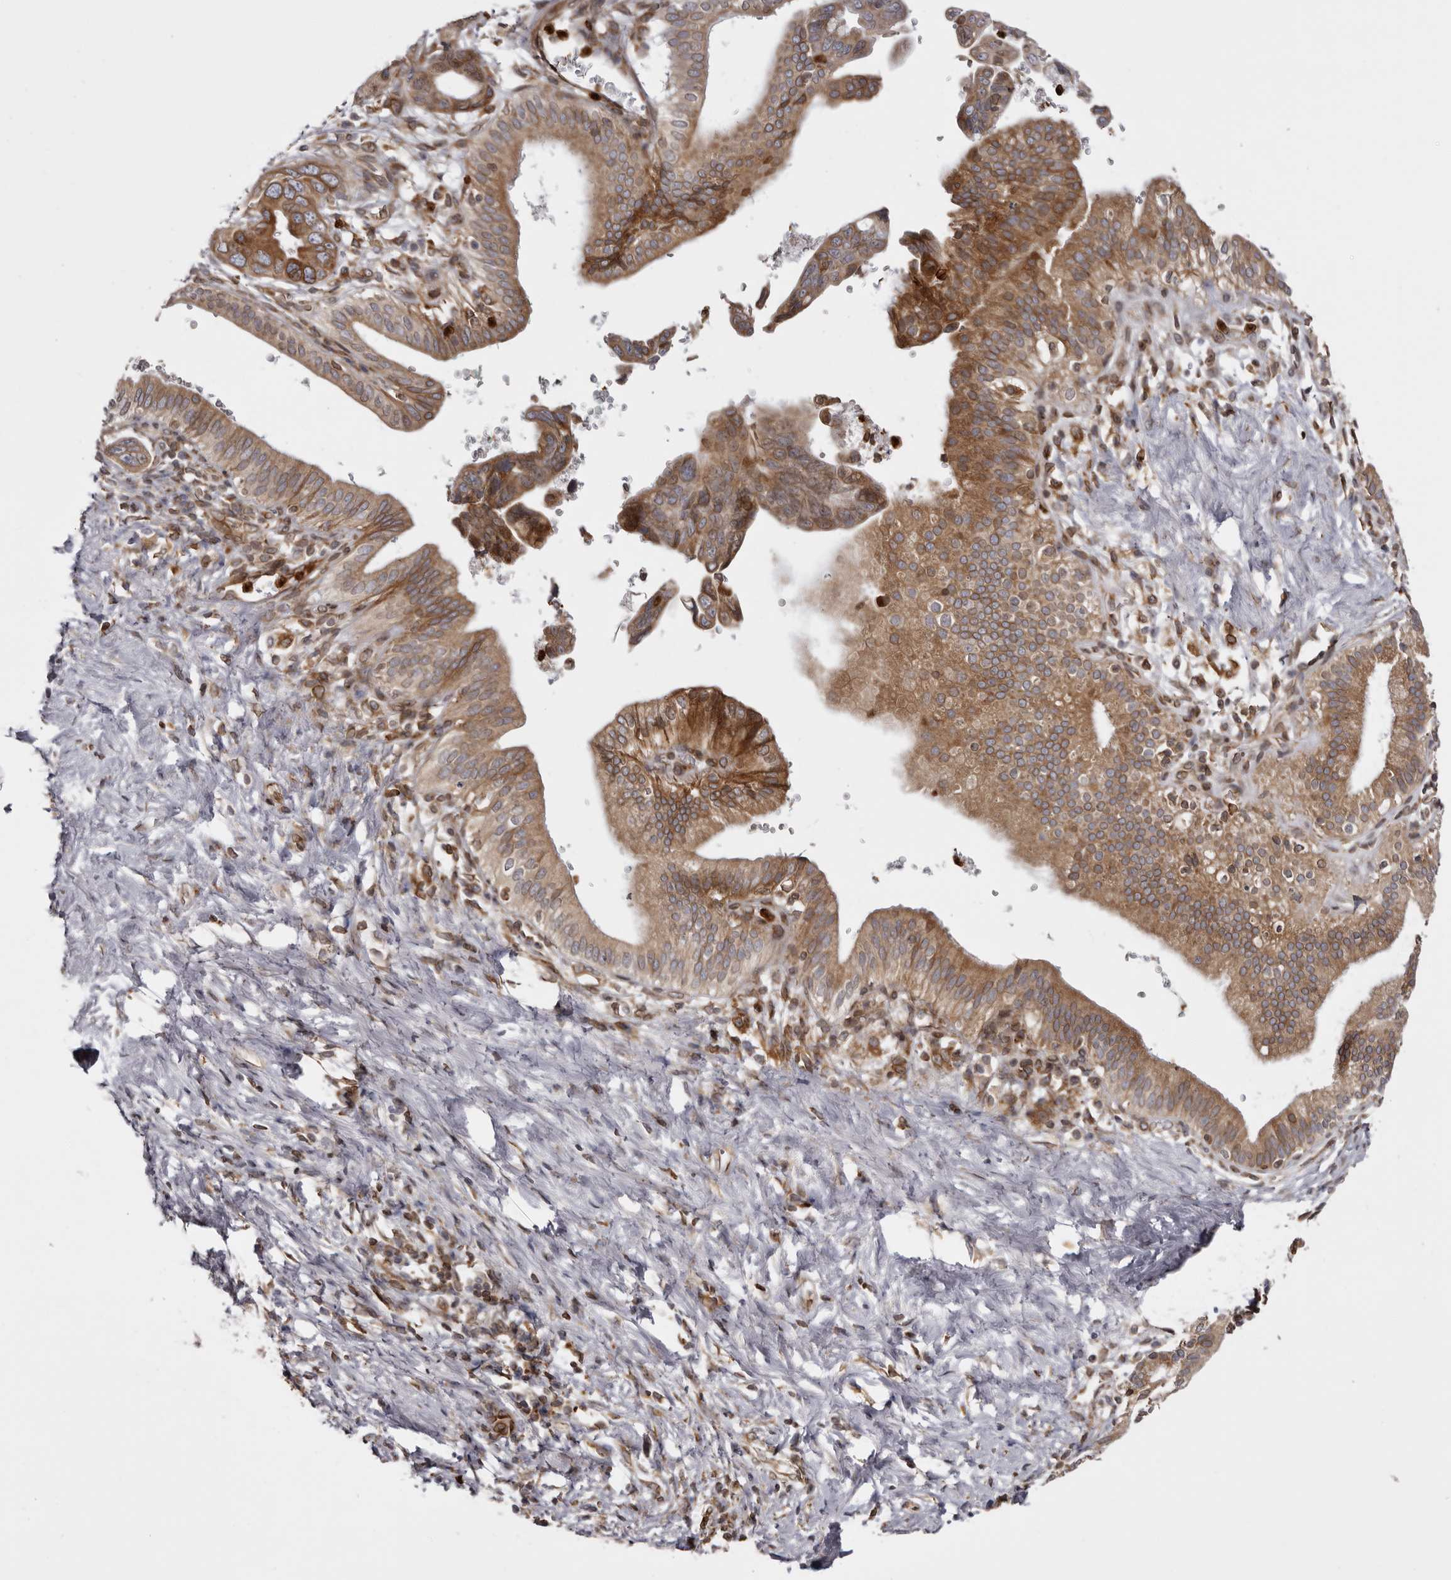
{"staining": {"intensity": "moderate", "quantity": ">75%", "location": "cytoplasmic/membranous"}, "tissue": "pancreatic cancer", "cell_type": "Tumor cells", "image_type": "cancer", "snomed": [{"axis": "morphology", "description": "Adenocarcinoma, NOS"}, {"axis": "topography", "description": "Pancreas"}], "caption": "Brown immunohistochemical staining in pancreatic adenocarcinoma shows moderate cytoplasmic/membranous positivity in approximately >75% of tumor cells.", "gene": "C4orf3", "patient": {"sex": "female", "age": 72}}